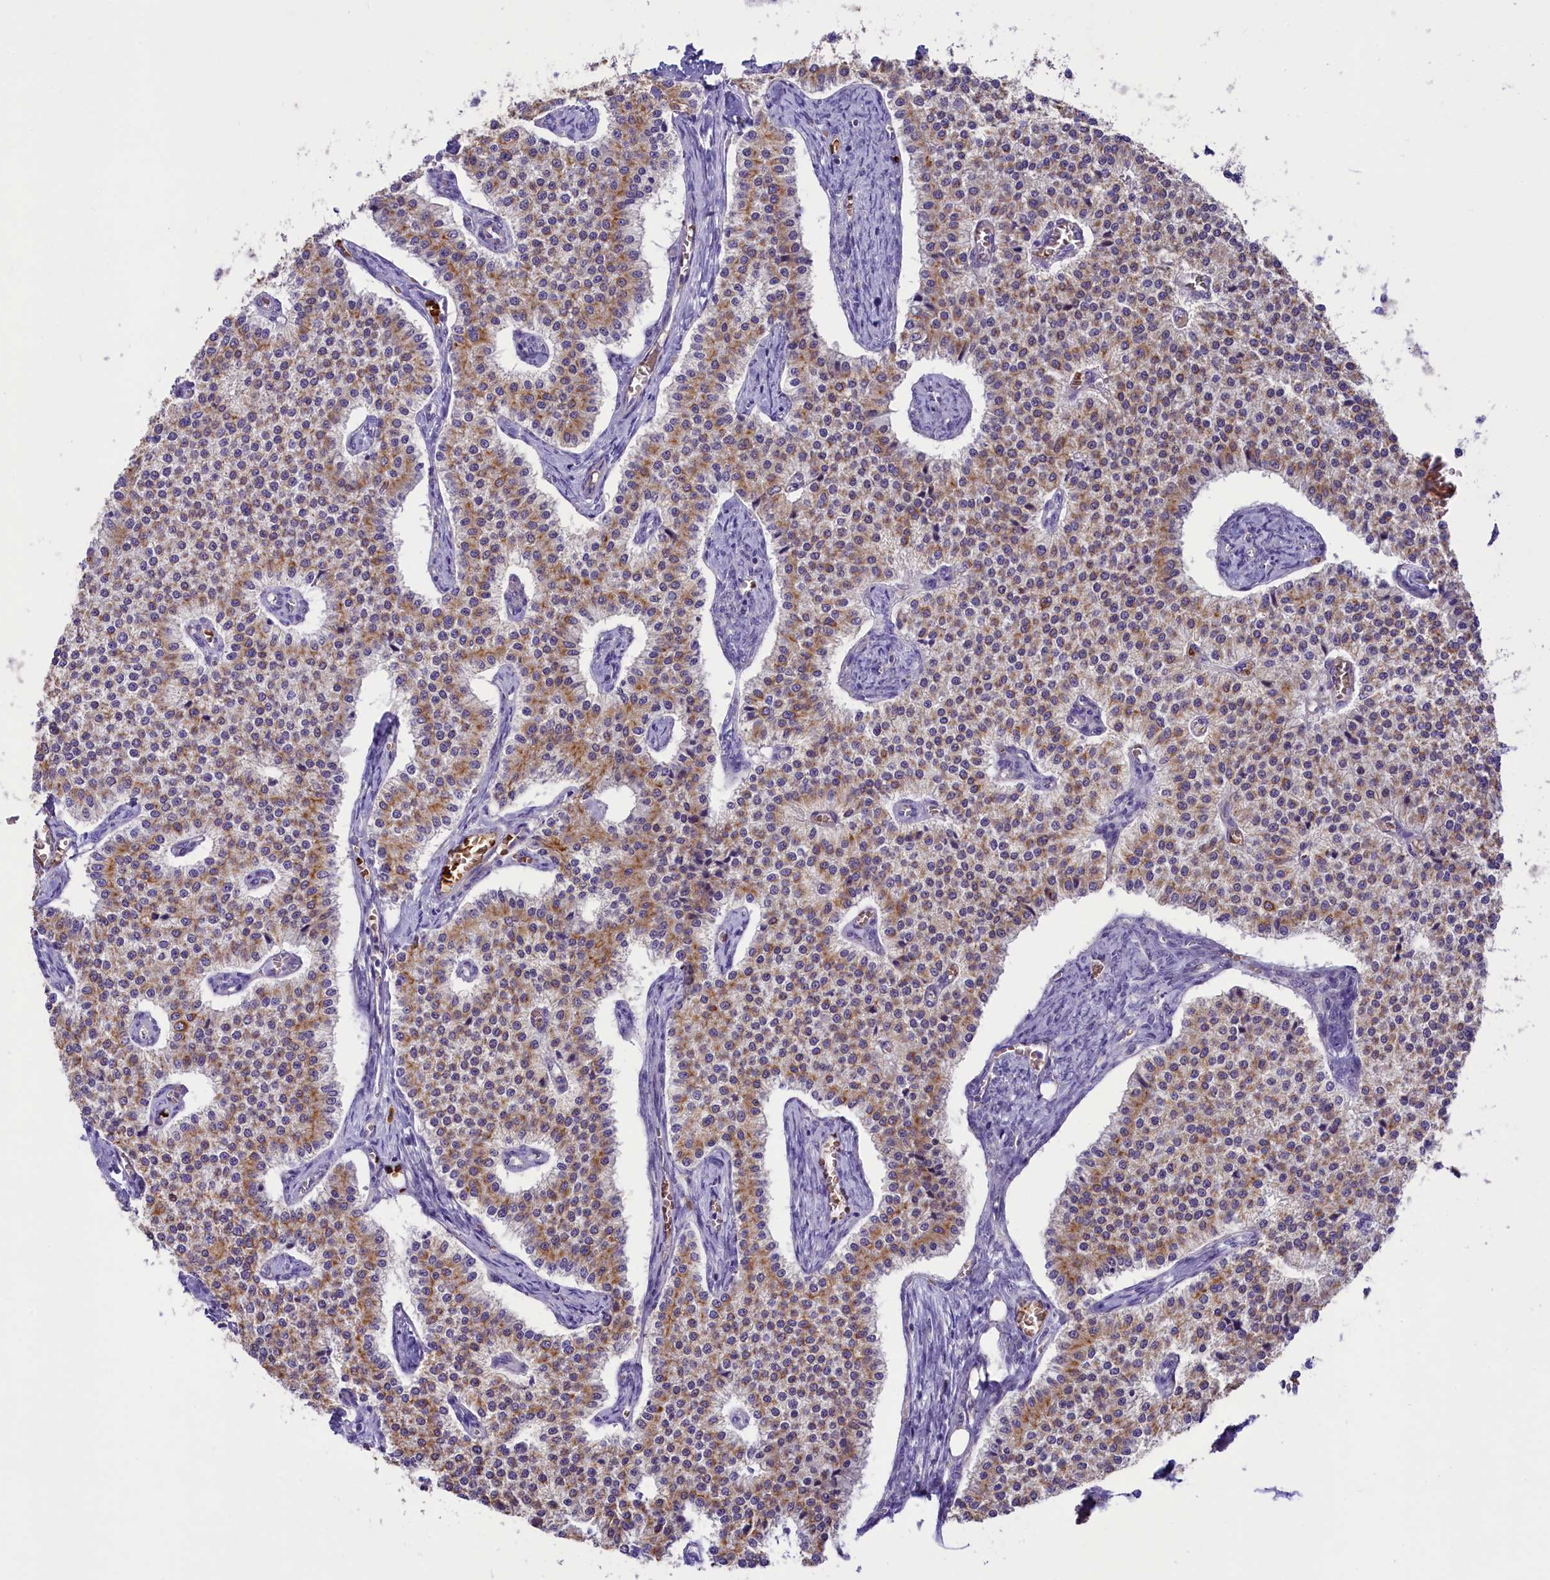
{"staining": {"intensity": "moderate", "quantity": ">75%", "location": "cytoplasmic/membranous"}, "tissue": "carcinoid", "cell_type": "Tumor cells", "image_type": "cancer", "snomed": [{"axis": "morphology", "description": "Carcinoid, malignant, NOS"}, {"axis": "topography", "description": "Colon"}], "caption": "Protein expression analysis of human carcinoid reveals moderate cytoplasmic/membranous staining in approximately >75% of tumor cells.", "gene": "LARP4", "patient": {"sex": "female", "age": 52}}